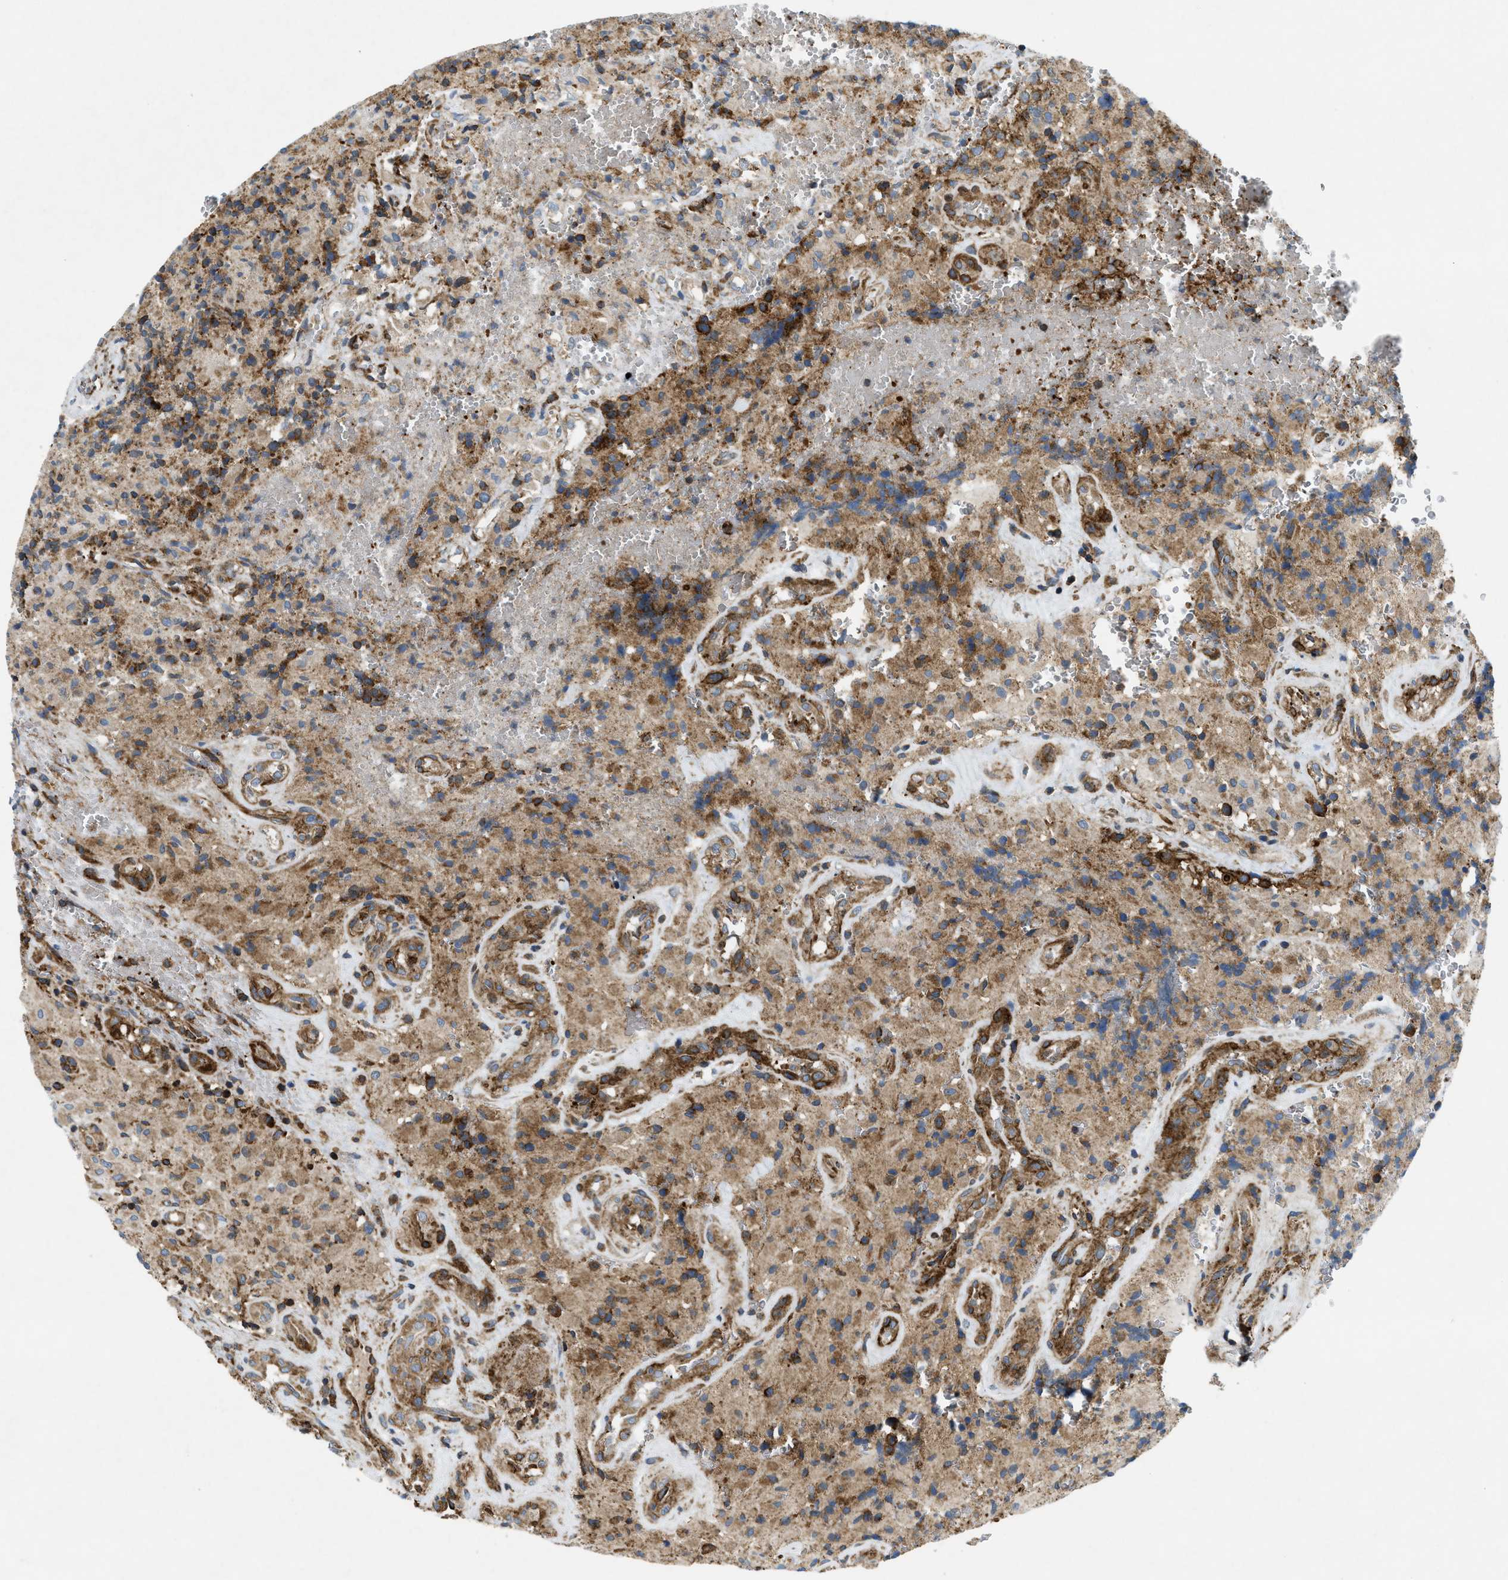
{"staining": {"intensity": "moderate", "quantity": "25%-75%", "location": "cytoplasmic/membranous"}, "tissue": "glioma", "cell_type": "Tumor cells", "image_type": "cancer", "snomed": [{"axis": "morphology", "description": "Glioma, malignant, High grade"}, {"axis": "topography", "description": "Brain"}], "caption": "This micrograph displays IHC staining of human glioma, with medium moderate cytoplasmic/membranous positivity in about 25%-75% of tumor cells.", "gene": "CSPG4", "patient": {"sex": "male", "age": 71}}